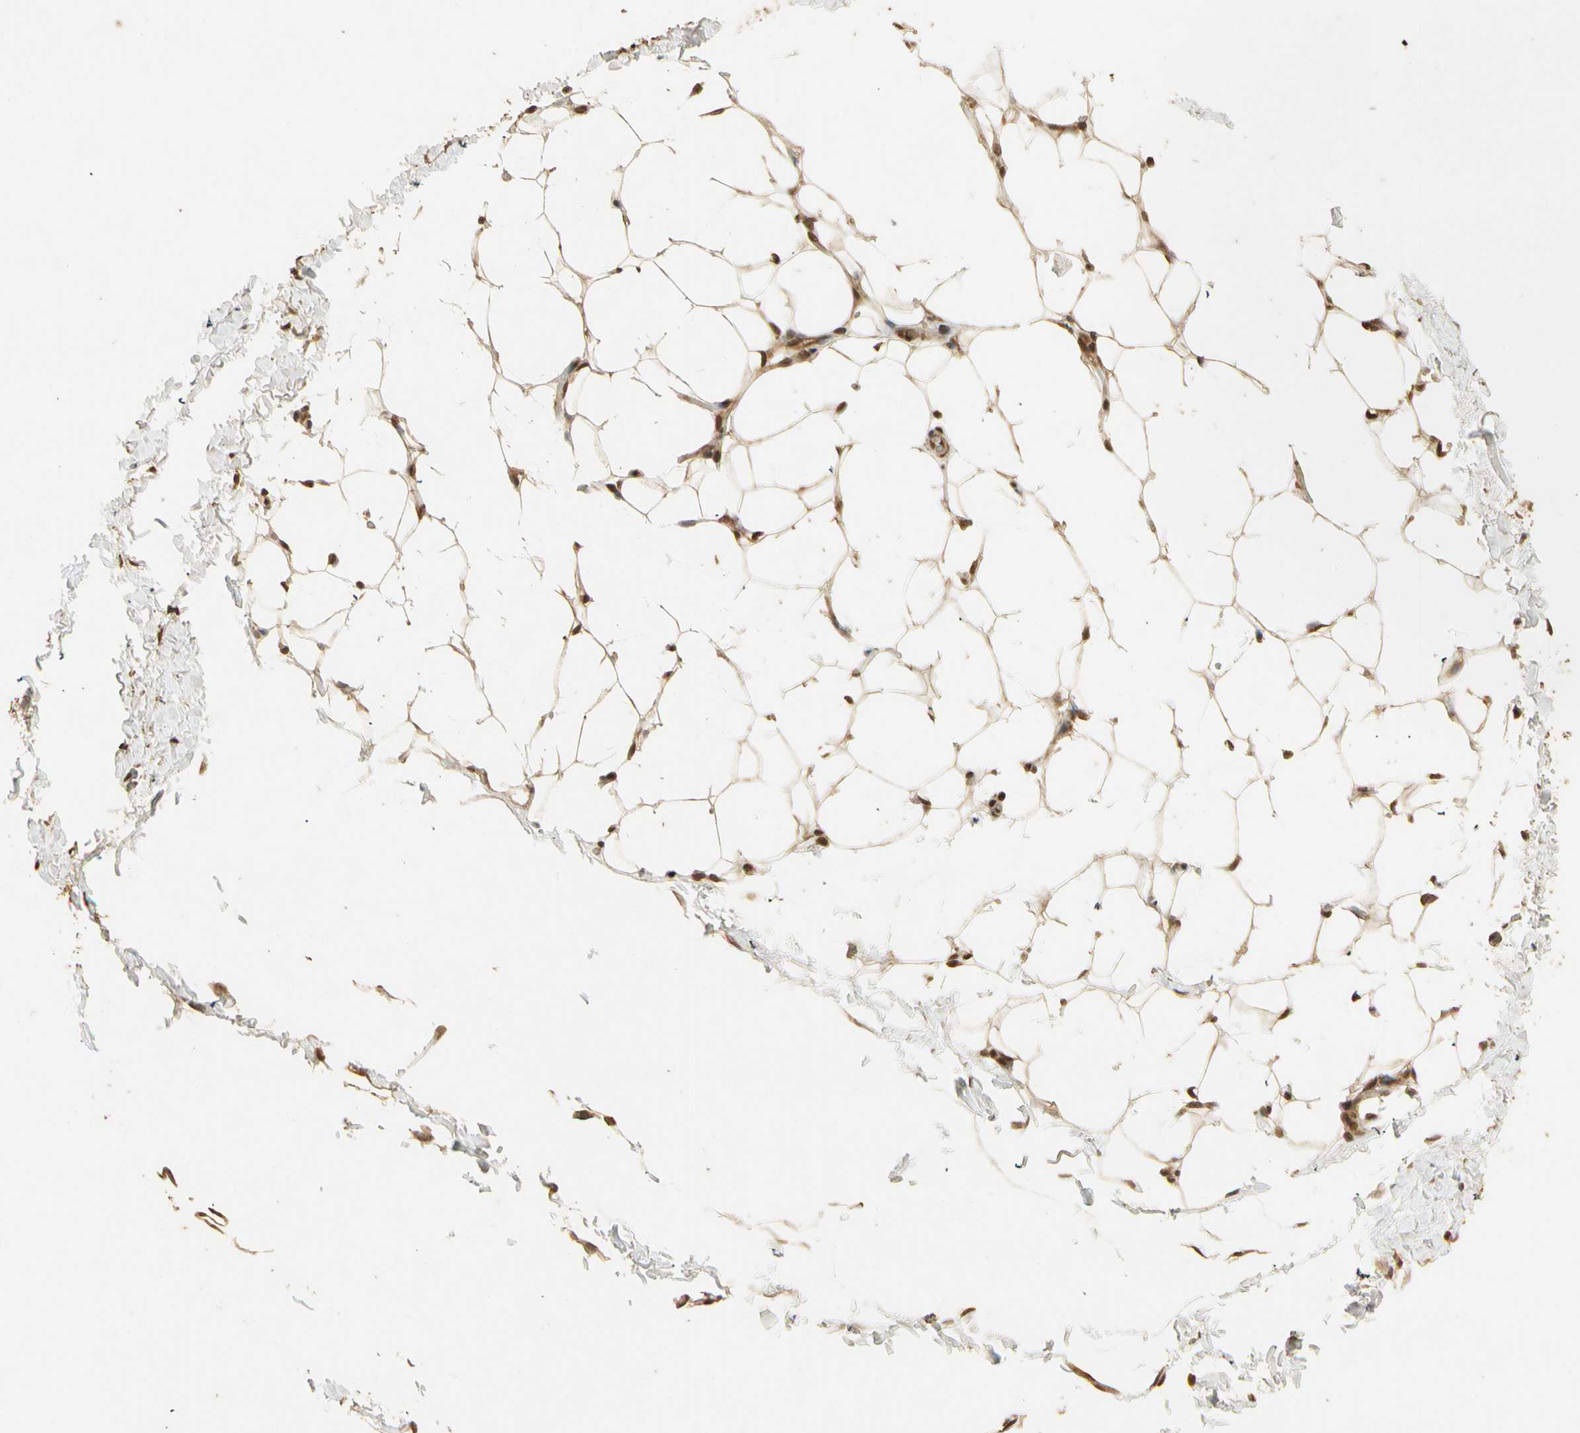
{"staining": {"intensity": "strong", "quantity": ">75%", "location": "cytoplasmic/membranous,nuclear"}, "tissue": "adipose tissue", "cell_type": "Adipocytes", "image_type": "normal", "snomed": [{"axis": "morphology", "description": "Normal tissue, NOS"}, {"axis": "topography", "description": "Soft tissue"}], "caption": "This is an image of immunohistochemistry (IHC) staining of unremarkable adipose tissue, which shows strong staining in the cytoplasmic/membranous,nuclear of adipocytes.", "gene": "RFFL", "patient": {"sex": "male", "age": 26}}